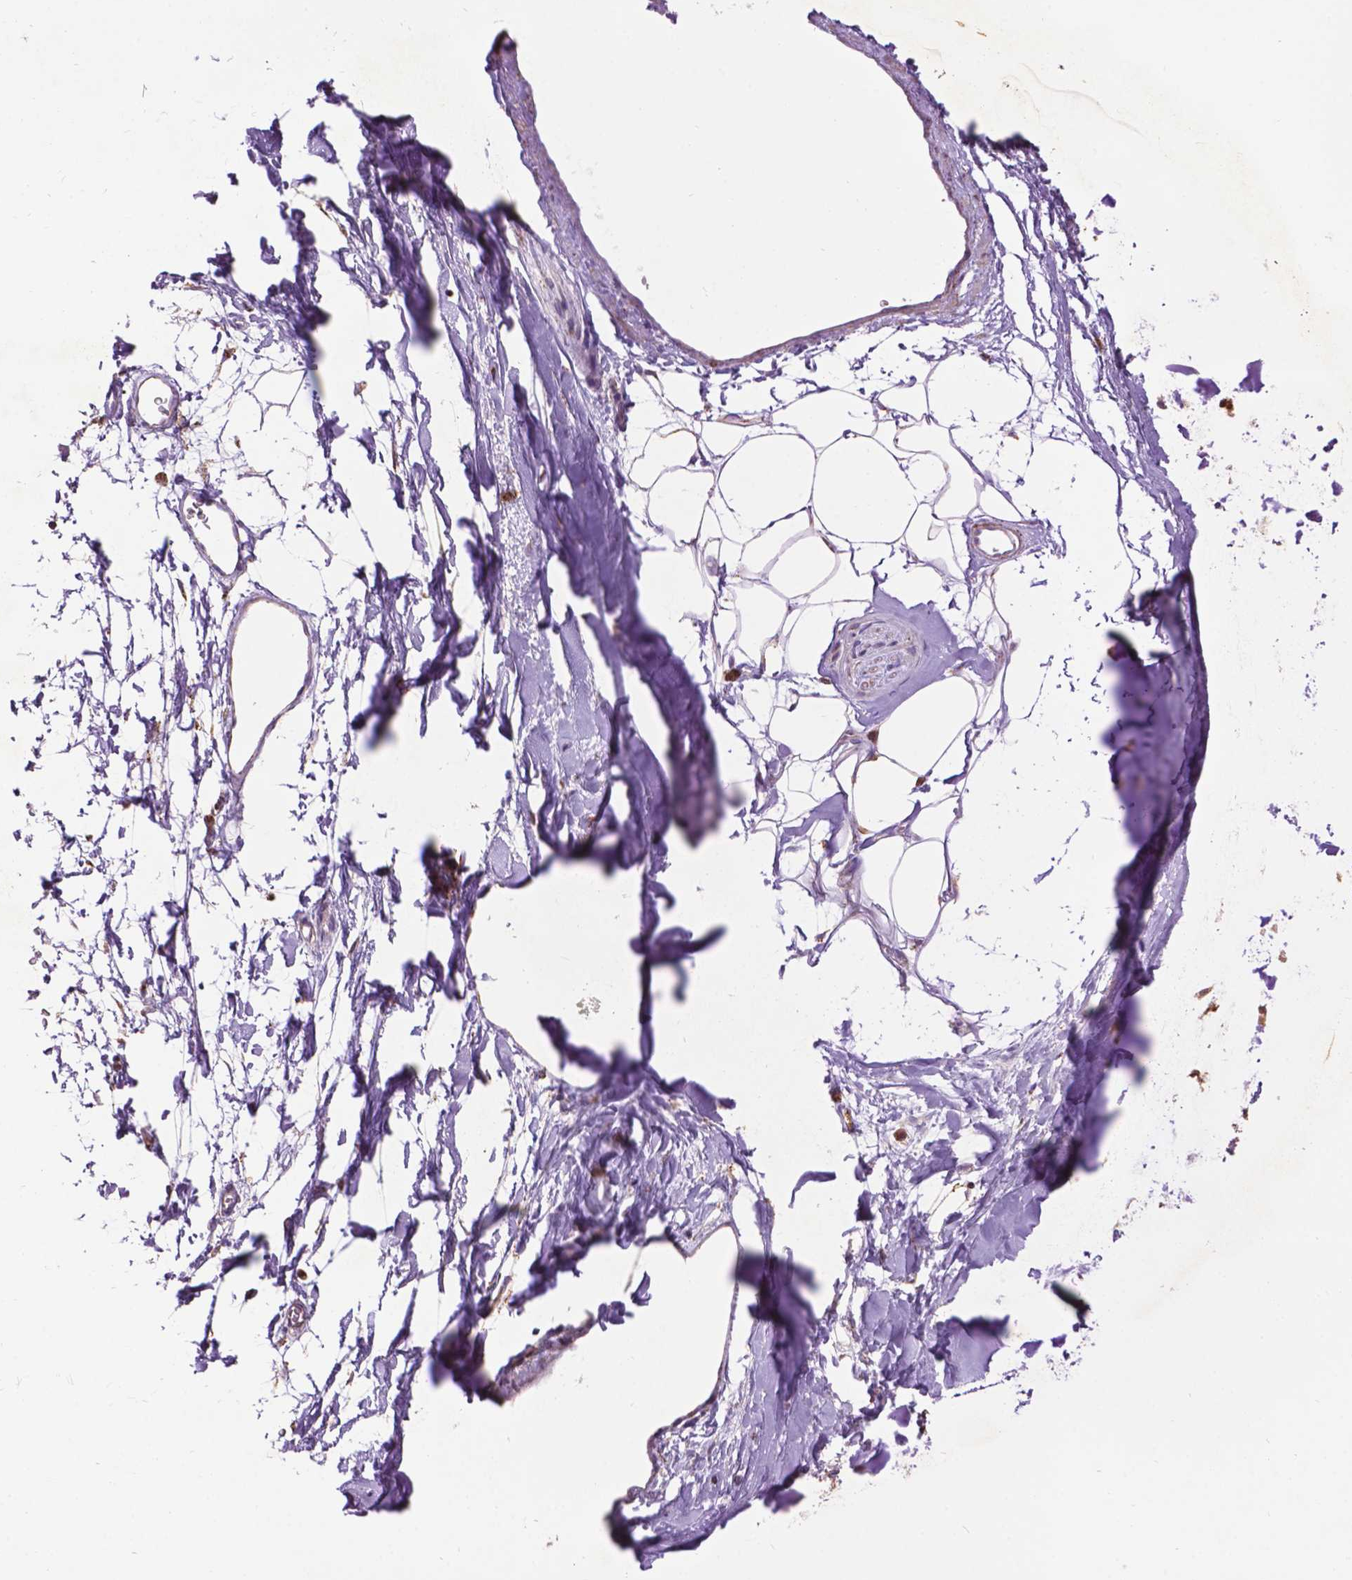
{"staining": {"intensity": "weak", "quantity": "25%-75%", "location": "cytoplasmic/membranous"}, "tissue": "adipose tissue", "cell_type": "Adipocytes", "image_type": "normal", "snomed": [{"axis": "morphology", "description": "Normal tissue, NOS"}, {"axis": "topography", "description": "Cartilage tissue"}, {"axis": "topography", "description": "Bronchus"}], "caption": "Normal adipose tissue shows weak cytoplasmic/membranous positivity in approximately 25%-75% of adipocytes, visualized by immunohistochemistry.", "gene": "PYCR3", "patient": {"sex": "male", "age": 58}}